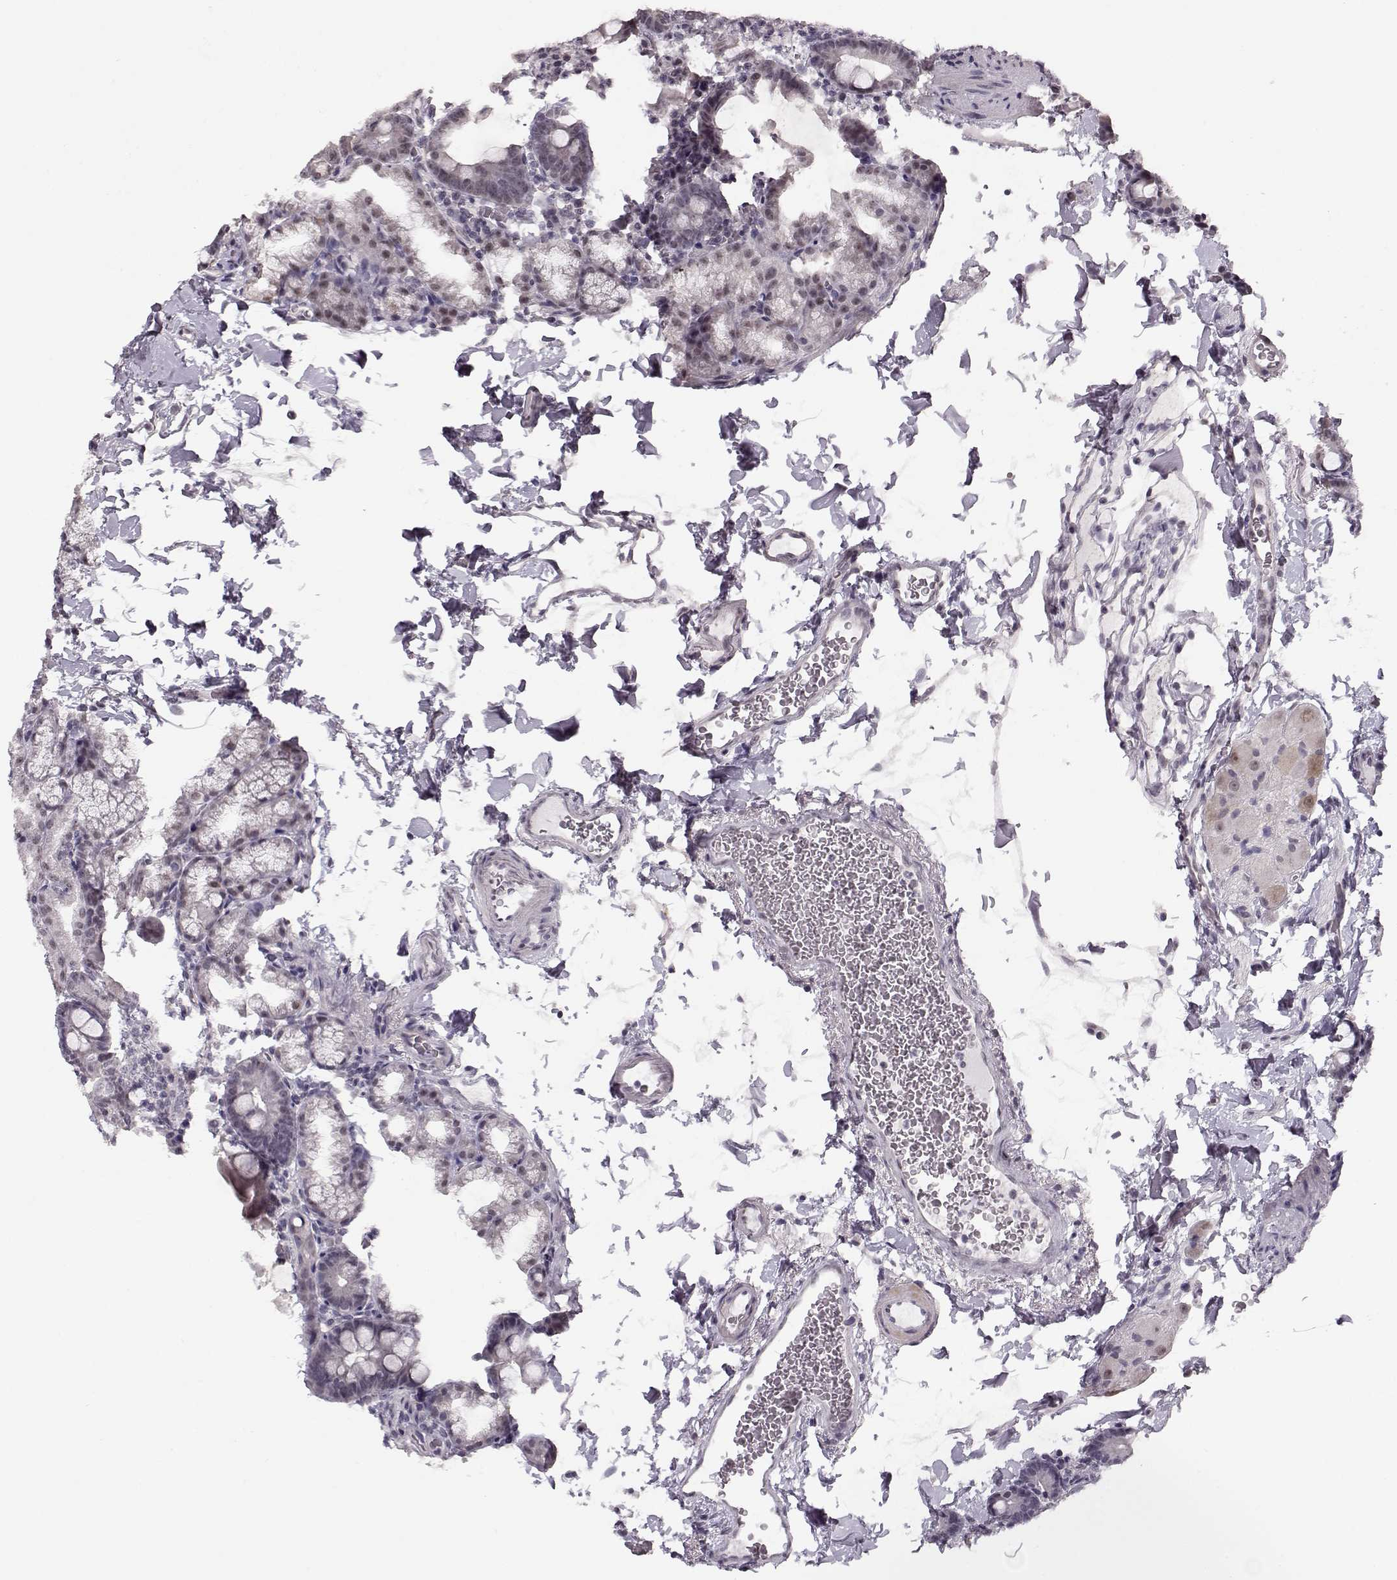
{"staining": {"intensity": "negative", "quantity": "none", "location": "none"}, "tissue": "duodenum", "cell_type": "Glandular cells", "image_type": "normal", "snomed": [{"axis": "morphology", "description": "Normal tissue, NOS"}, {"axis": "topography", "description": "Duodenum"}], "caption": "Micrograph shows no significant protein positivity in glandular cells of unremarkable duodenum. (DAB immunohistochemistry (IHC) visualized using brightfield microscopy, high magnification).", "gene": "PCP4", "patient": {"sex": "male", "age": 59}}